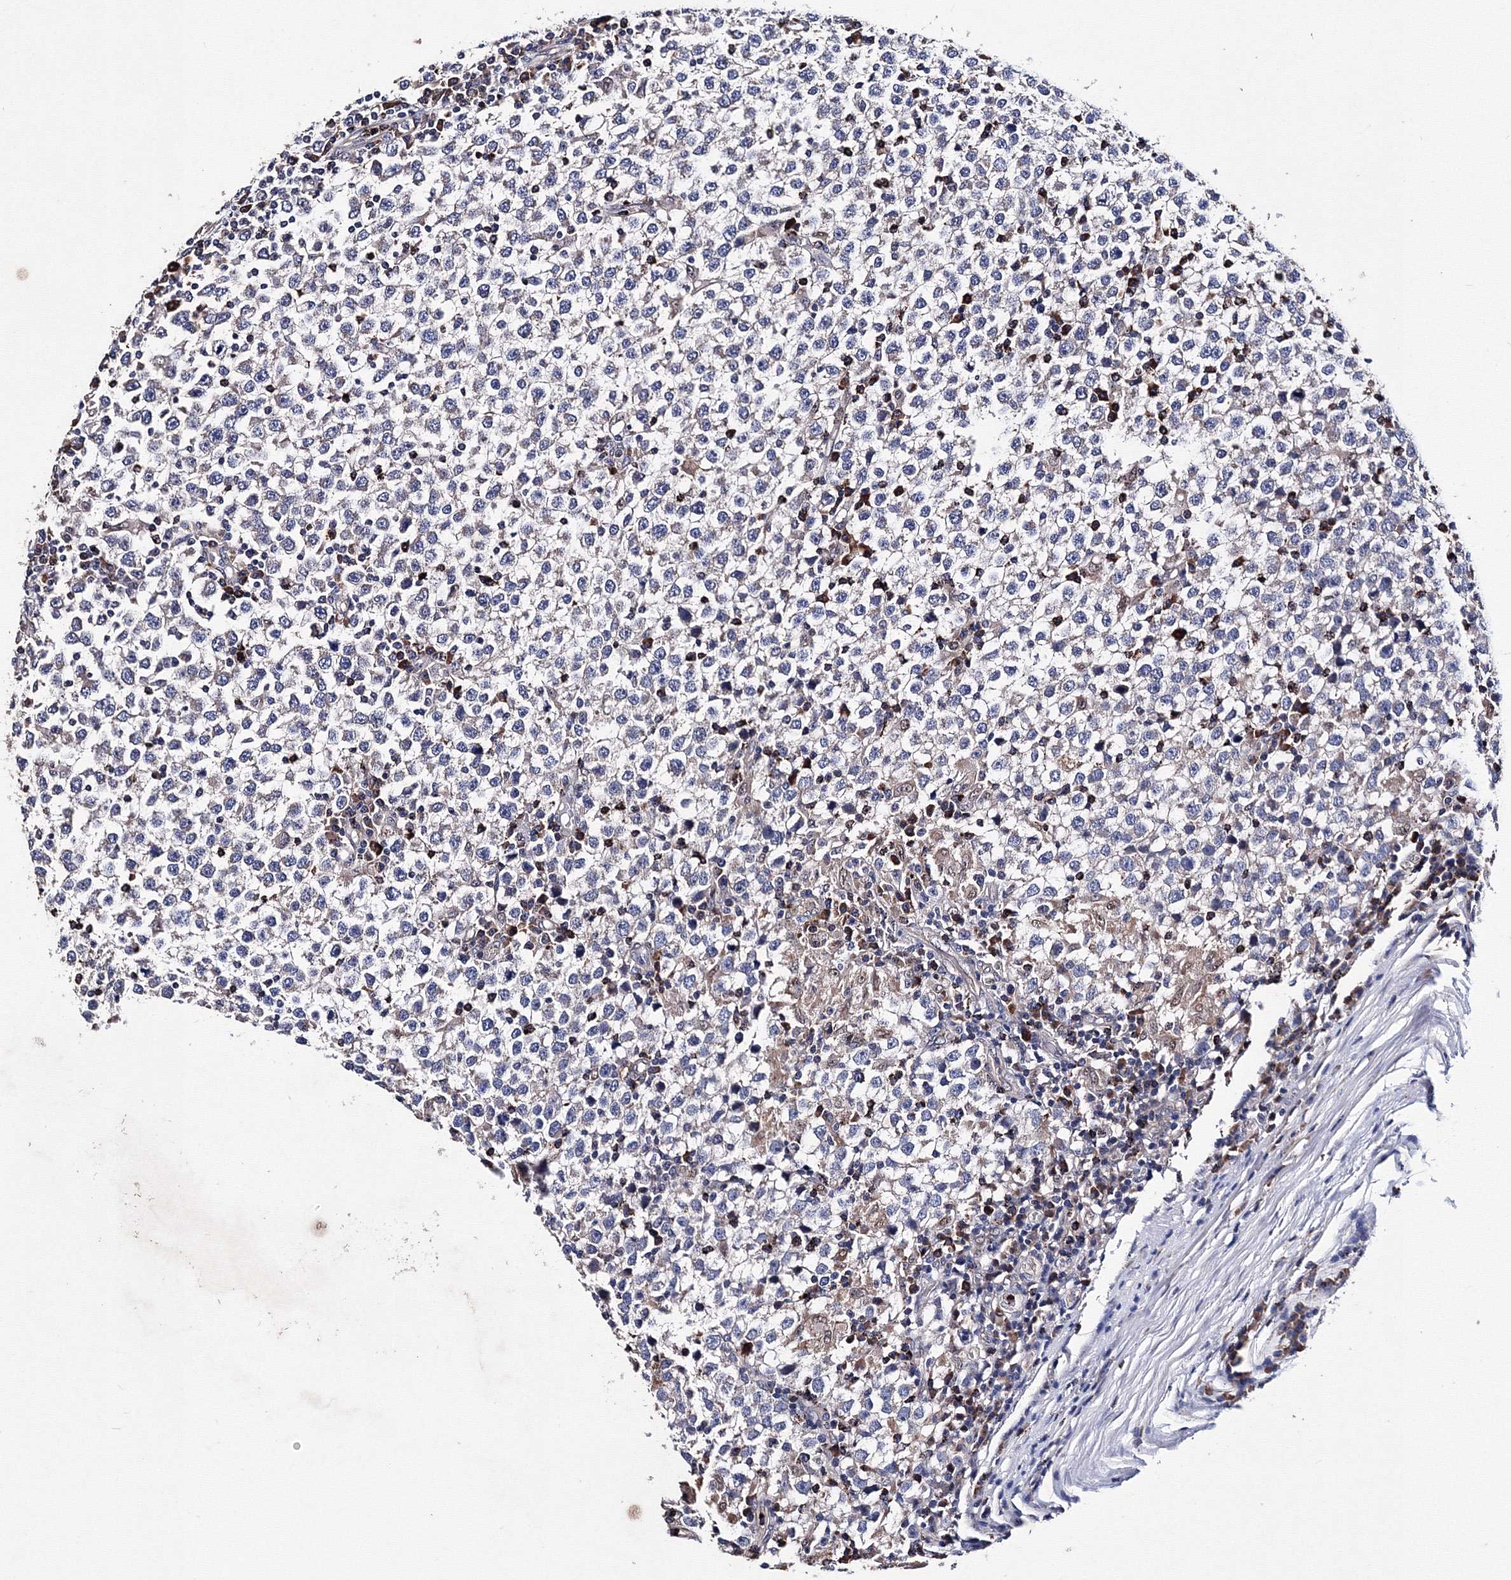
{"staining": {"intensity": "negative", "quantity": "none", "location": "none"}, "tissue": "testis cancer", "cell_type": "Tumor cells", "image_type": "cancer", "snomed": [{"axis": "morphology", "description": "Seminoma, NOS"}, {"axis": "topography", "description": "Testis"}], "caption": "High power microscopy micrograph of an IHC image of testis cancer (seminoma), revealing no significant expression in tumor cells.", "gene": "PHYKPL", "patient": {"sex": "male", "age": 65}}